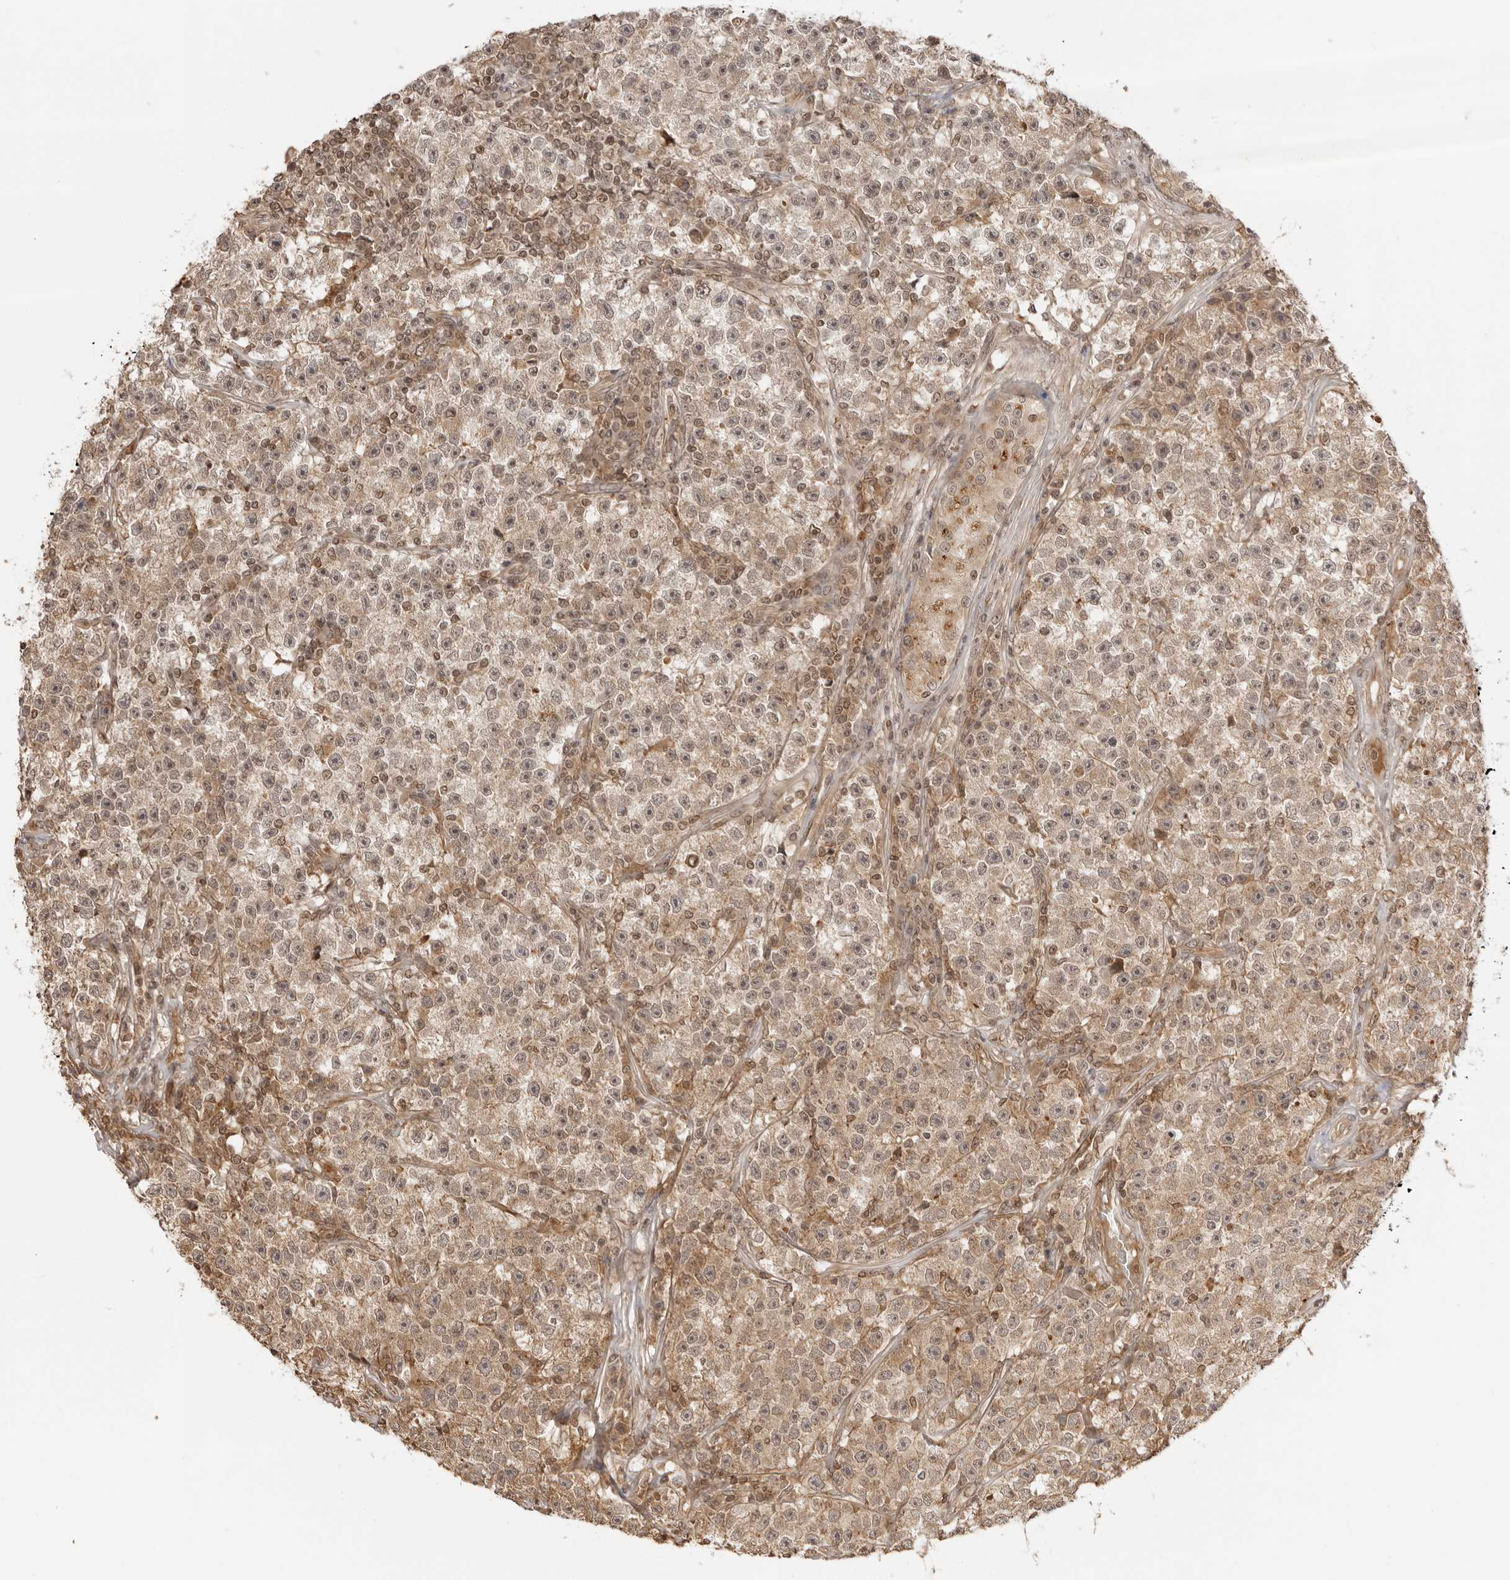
{"staining": {"intensity": "moderate", "quantity": ">75%", "location": "cytoplasmic/membranous,nuclear"}, "tissue": "testis cancer", "cell_type": "Tumor cells", "image_type": "cancer", "snomed": [{"axis": "morphology", "description": "Seminoma, NOS"}, {"axis": "topography", "description": "Testis"}], "caption": "This micrograph demonstrates immunohistochemistry (IHC) staining of human seminoma (testis), with medium moderate cytoplasmic/membranous and nuclear staining in about >75% of tumor cells.", "gene": "IKBKE", "patient": {"sex": "male", "age": 22}}